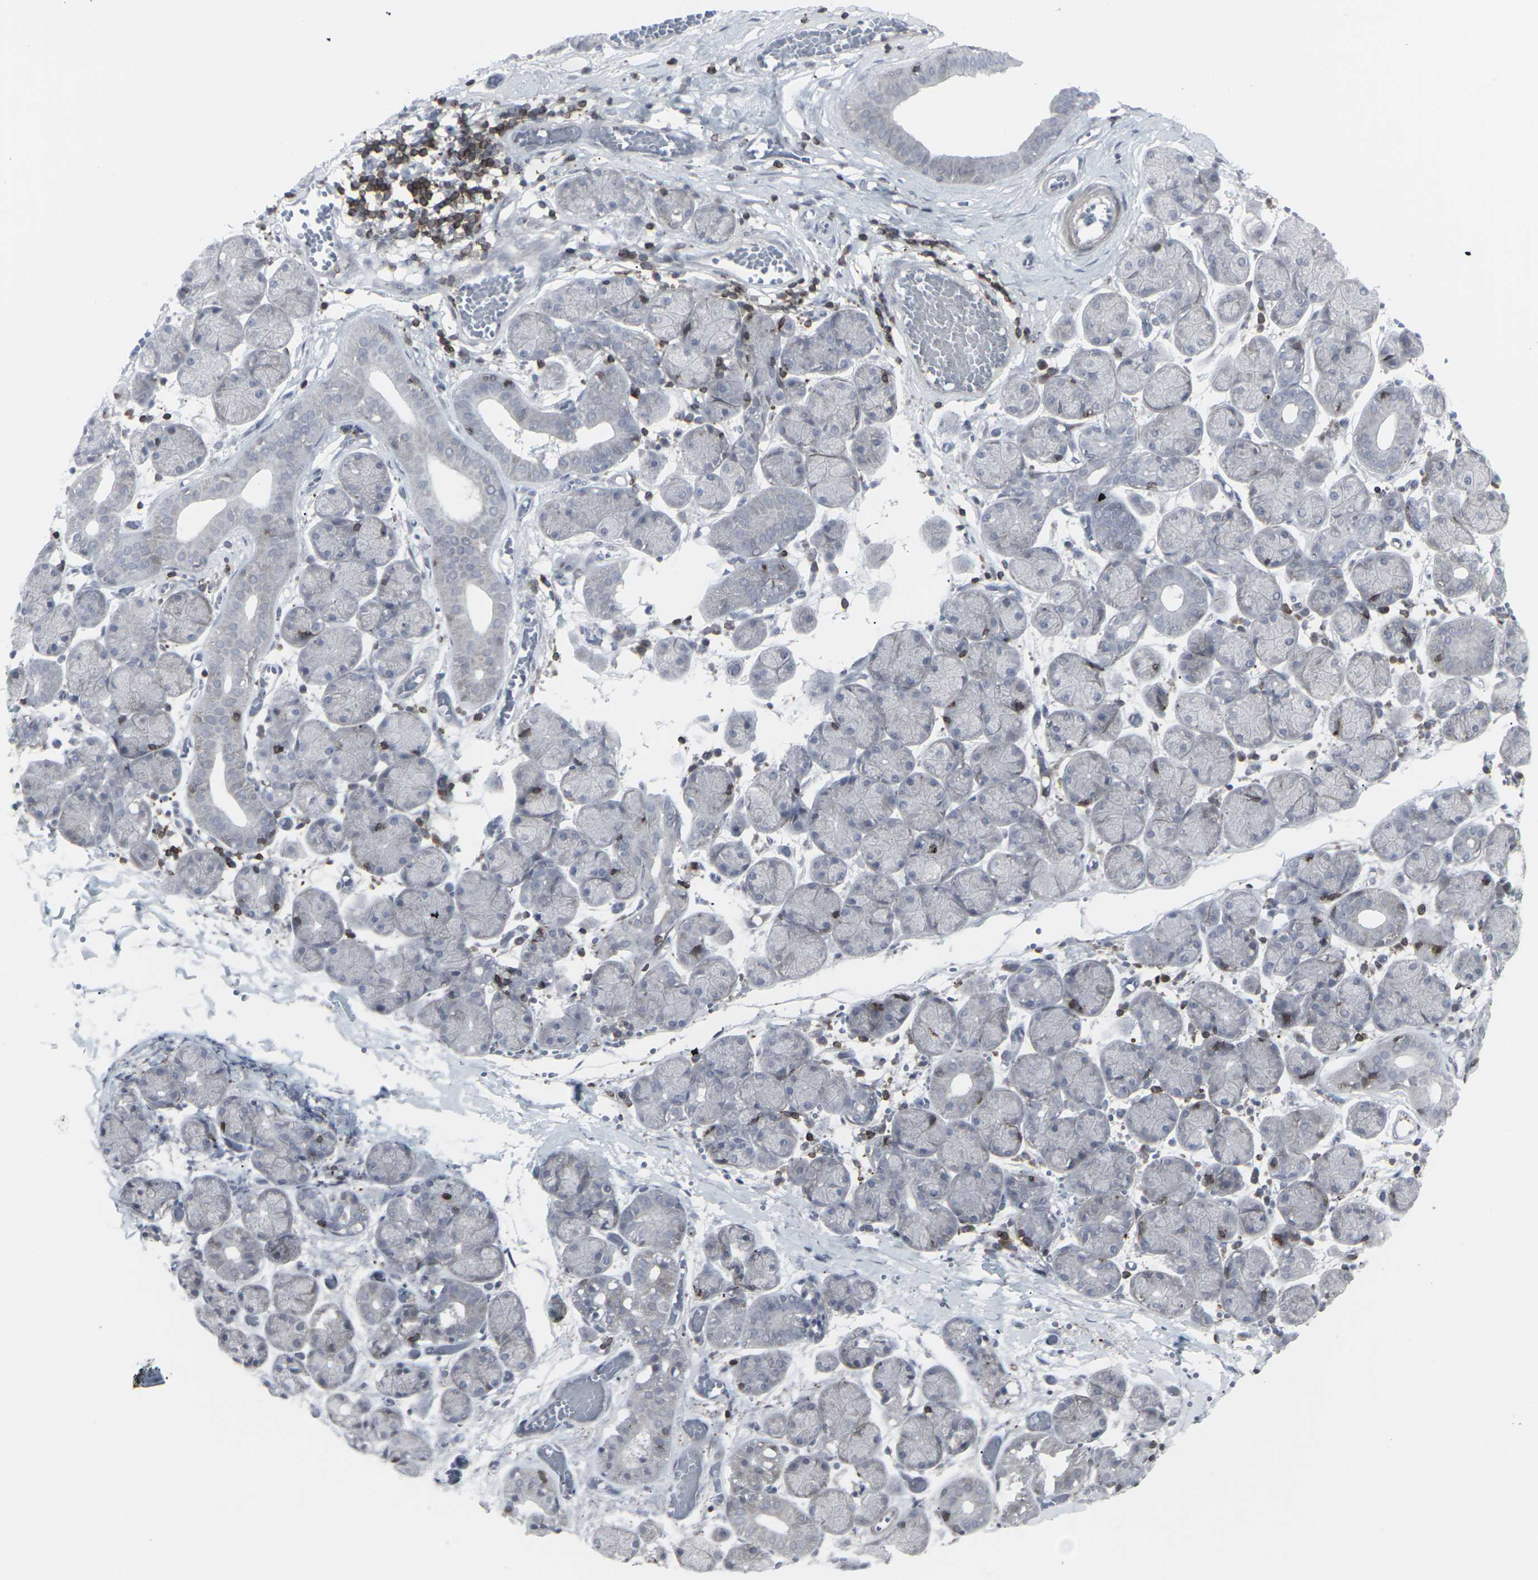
{"staining": {"intensity": "negative", "quantity": "none", "location": "none"}, "tissue": "salivary gland", "cell_type": "Glandular cells", "image_type": "normal", "snomed": [{"axis": "morphology", "description": "Normal tissue, NOS"}, {"axis": "topography", "description": "Salivary gland"}], "caption": "High power microscopy image of an immunohistochemistry micrograph of unremarkable salivary gland, revealing no significant expression in glandular cells. (DAB (3,3'-diaminobenzidine) immunohistochemistry with hematoxylin counter stain).", "gene": "APOBEC2", "patient": {"sex": "female", "age": 24}}